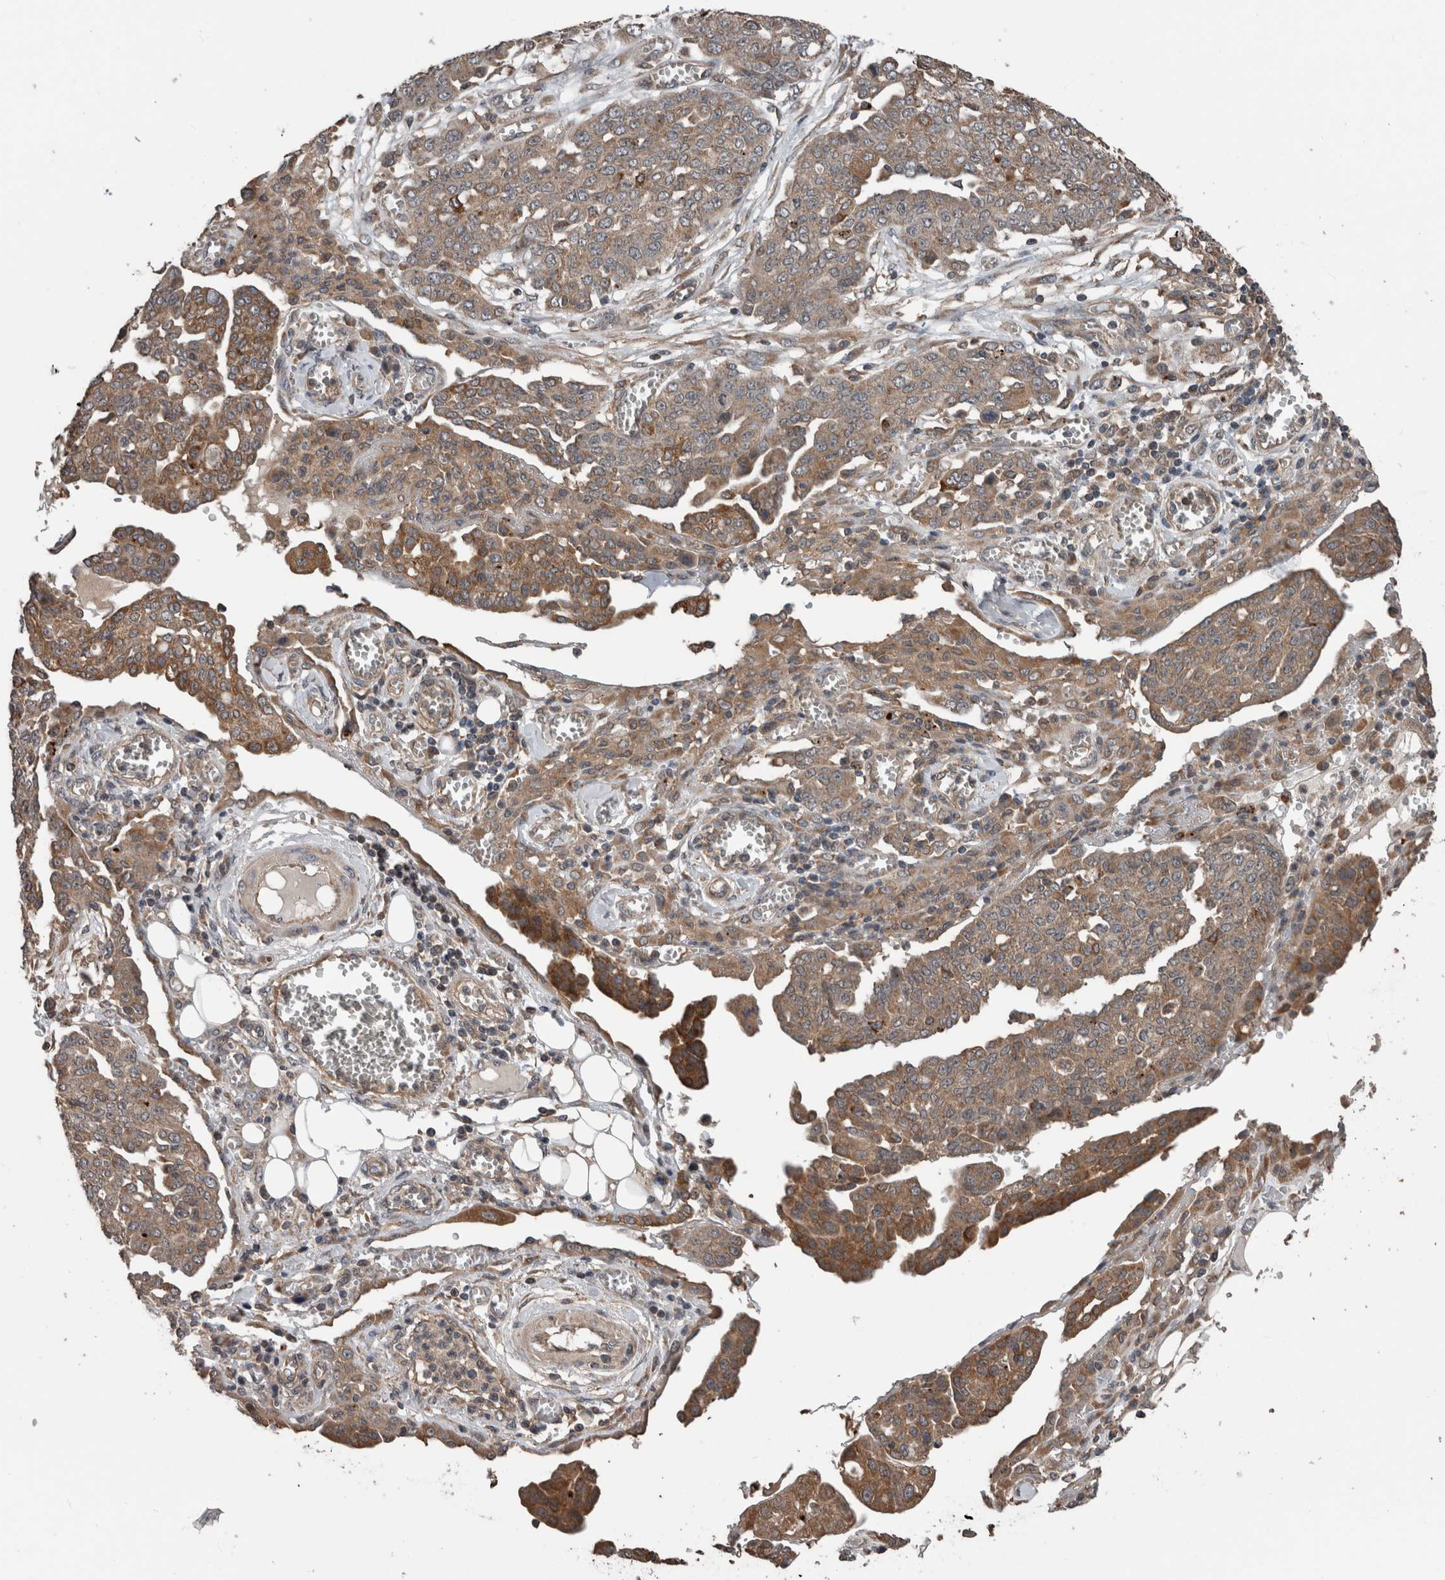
{"staining": {"intensity": "weak", "quantity": ">75%", "location": "cytoplasmic/membranous"}, "tissue": "ovarian cancer", "cell_type": "Tumor cells", "image_type": "cancer", "snomed": [{"axis": "morphology", "description": "Cystadenocarcinoma, serous, NOS"}, {"axis": "topography", "description": "Soft tissue"}, {"axis": "topography", "description": "Ovary"}], "caption": "The photomicrograph reveals staining of ovarian cancer (serous cystadenocarcinoma), revealing weak cytoplasmic/membranous protein expression (brown color) within tumor cells.", "gene": "RIOK3", "patient": {"sex": "female", "age": 57}}